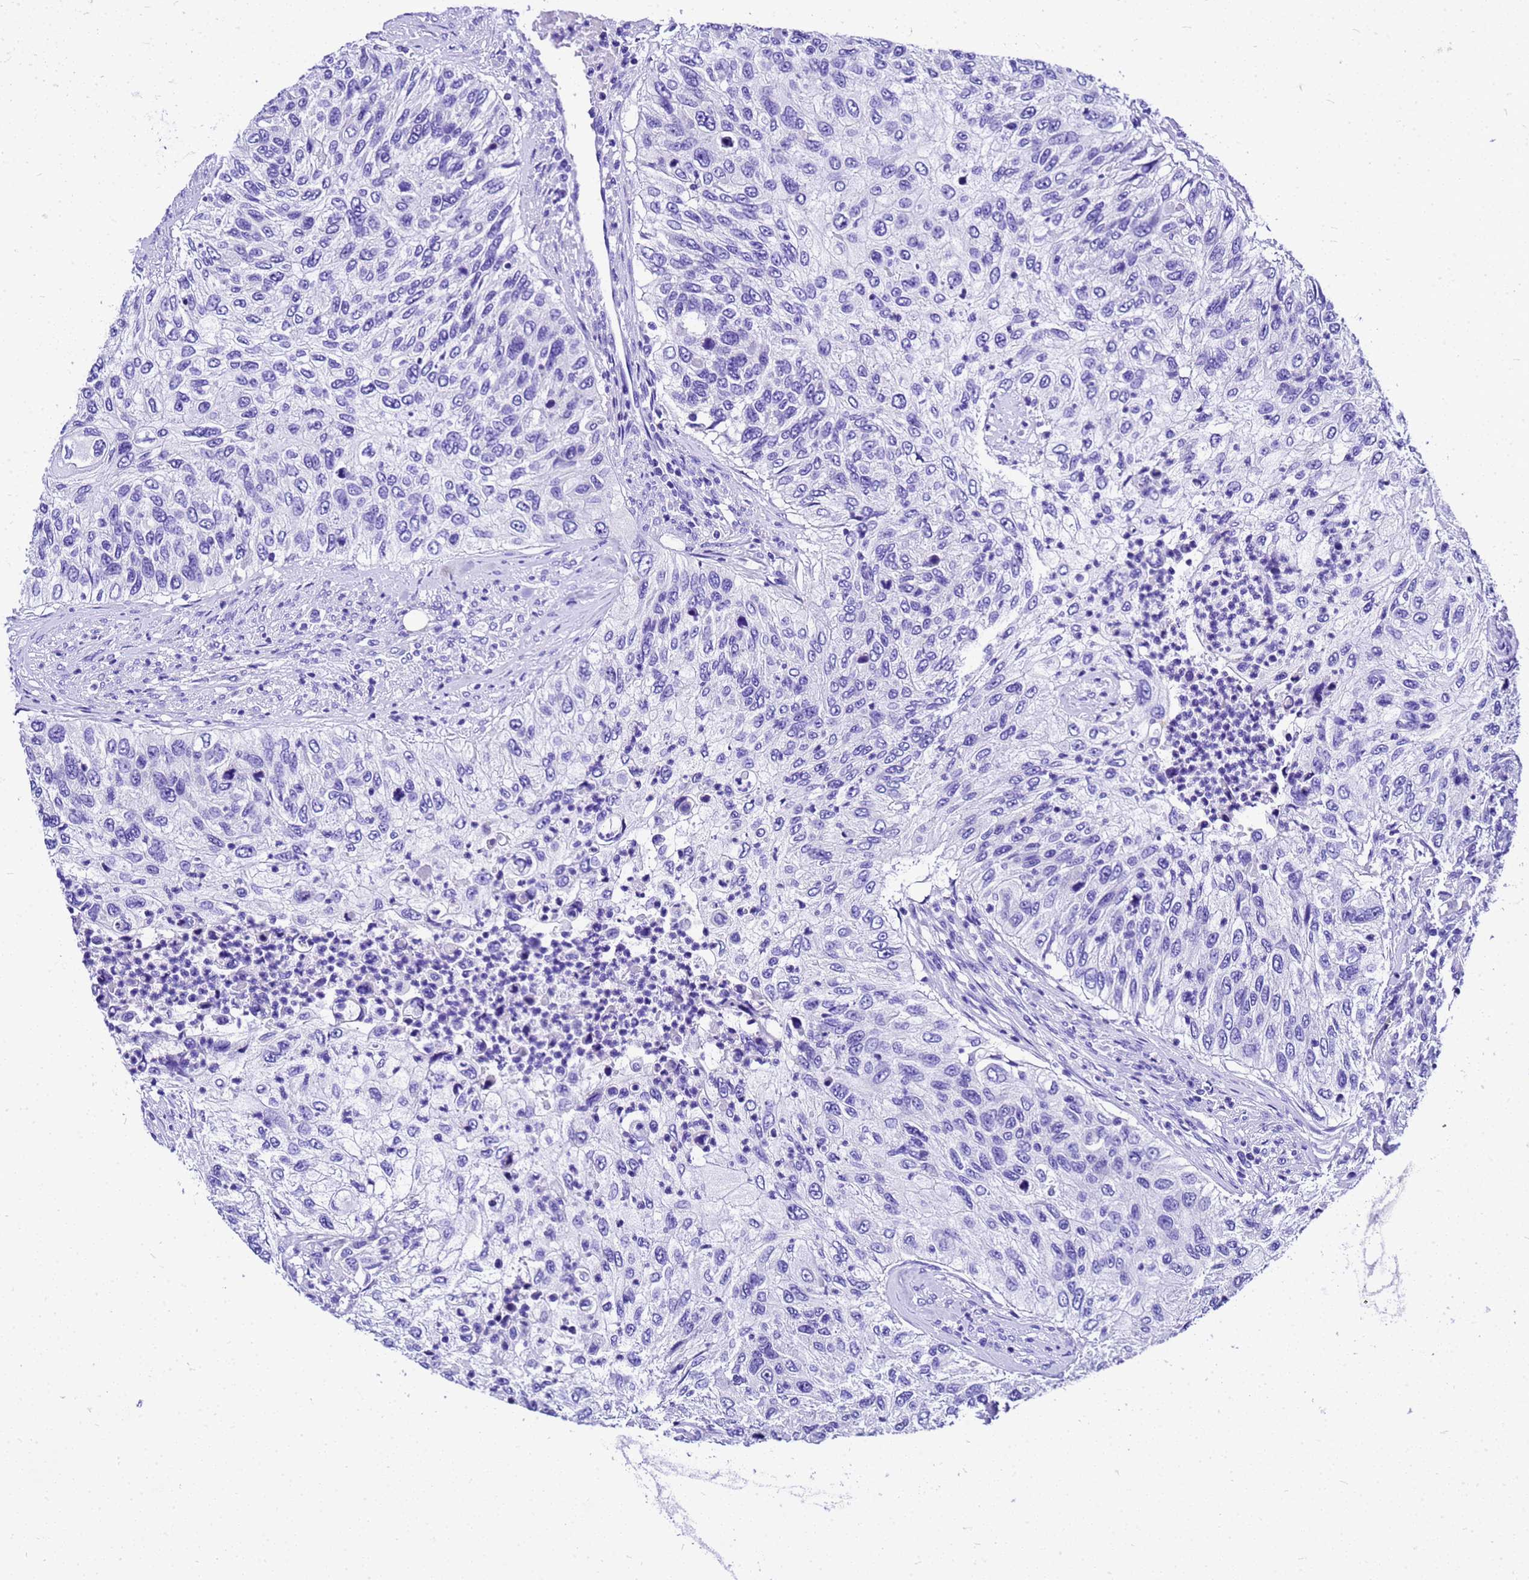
{"staining": {"intensity": "negative", "quantity": "none", "location": "none"}, "tissue": "urothelial cancer", "cell_type": "Tumor cells", "image_type": "cancer", "snomed": [{"axis": "morphology", "description": "Urothelial carcinoma, High grade"}, {"axis": "topography", "description": "Urinary bladder"}], "caption": "IHC of human urothelial carcinoma (high-grade) reveals no expression in tumor cells. Nuclei are stained in blue.", "gene": "HERC4", "patient": {"sex": "female", "age": 60}}